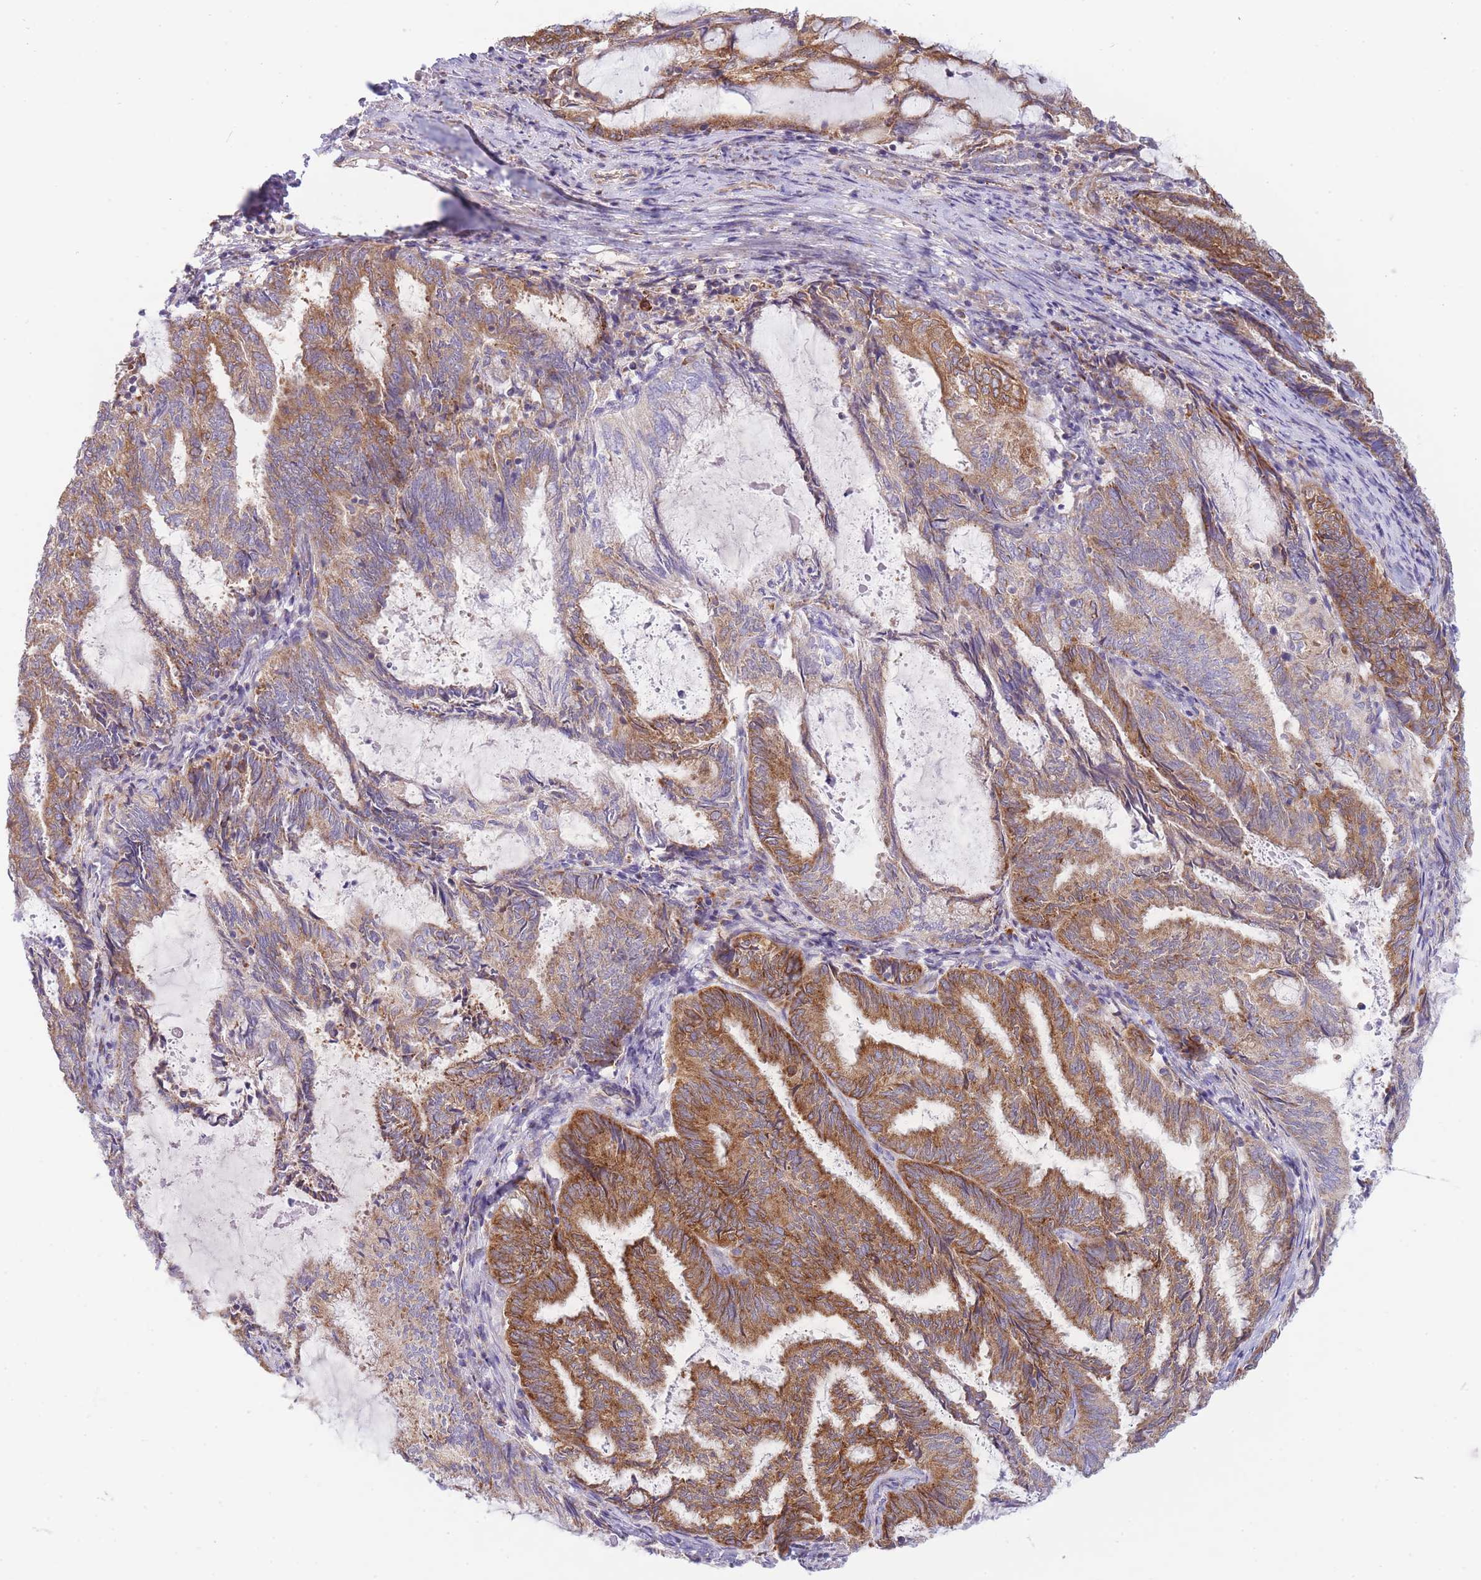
{"staining": {"intensity": "moderate", "quantity": ">75%", "location": "cytoplasmic/membranous"}, "tissue": "endometrial cancer", "cell_type": "Tumor cells", "image_type": "cancer", "snomed": [{"axis": "morphology", "description": "Adenocarcinoma, NOS"}, {"axis": "topography", "description": "Endometrium"}], "caption": "The micrograph reveals staining of endometrial cancer, revealing moderate cytoplasmic/membranous protein staining (brown color) within tumor cells. (Brightfield microscopy of DAB IHC at high magnification).", "gene": "SH2B2", "patient": {"sex": "female", "age": 80}}